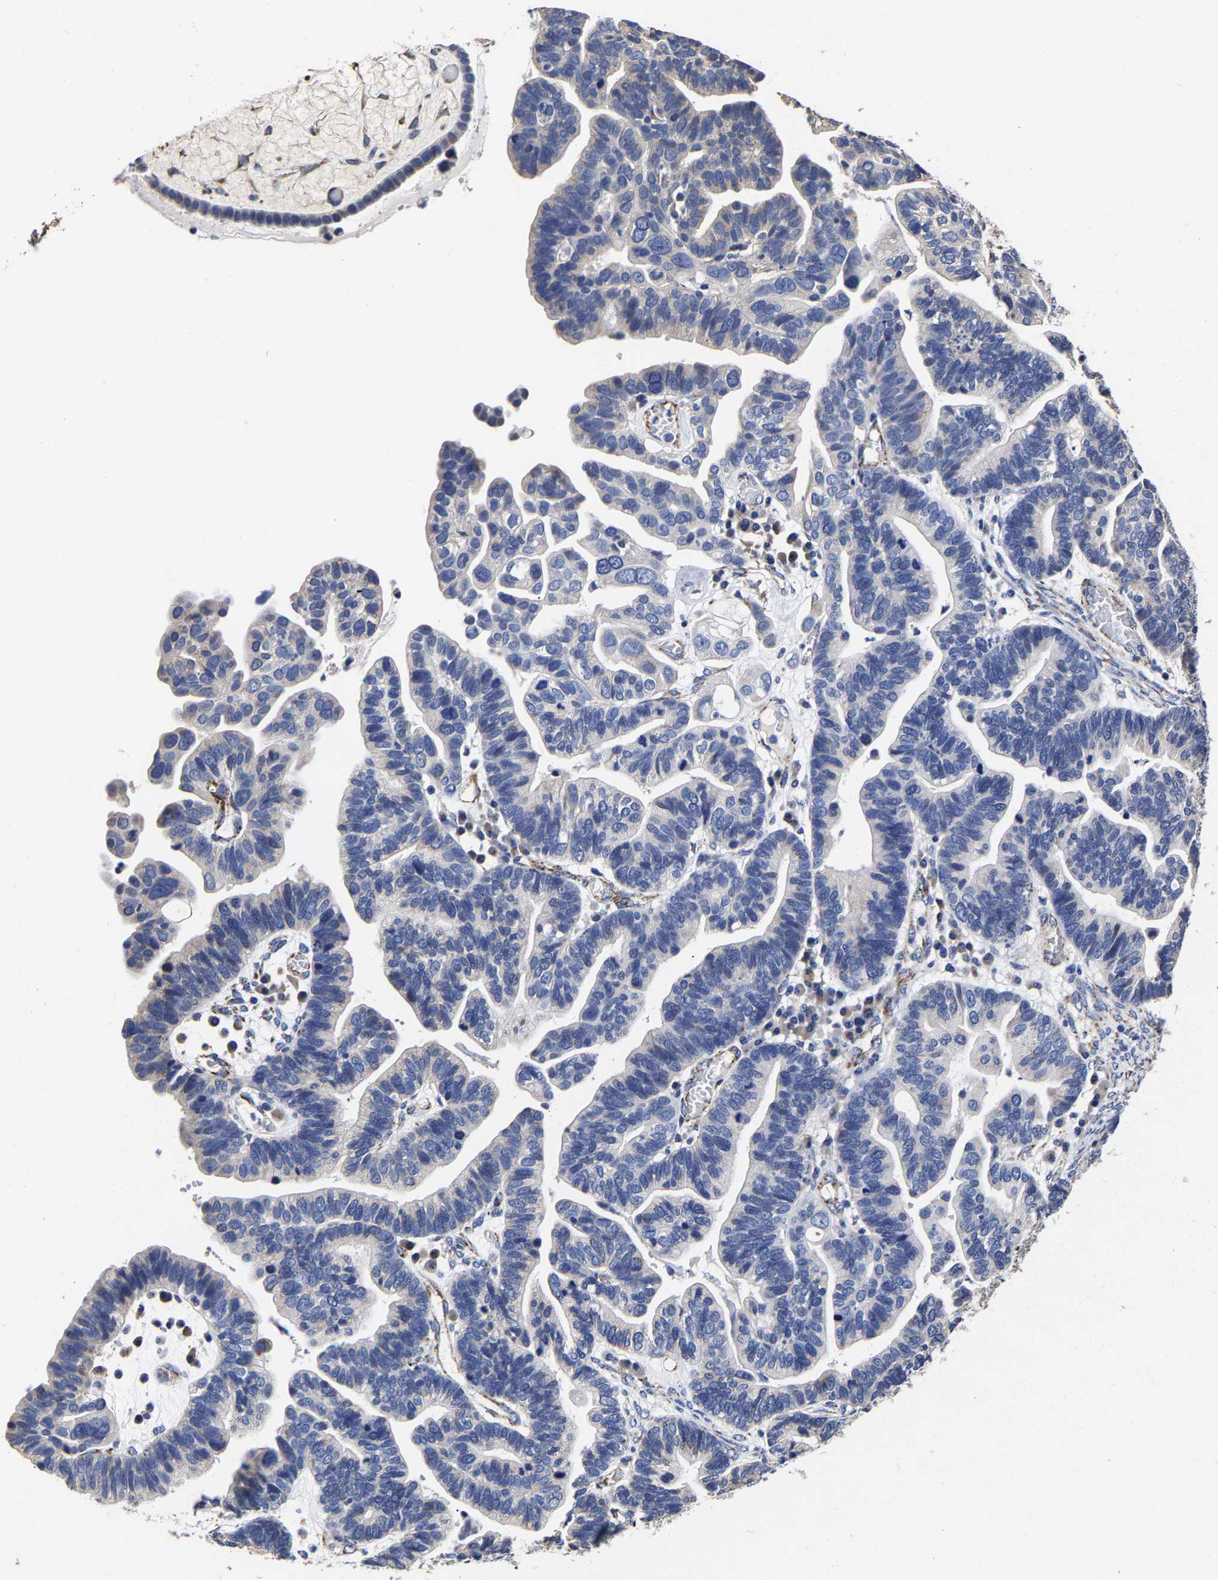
{"staining": {"intensity": "negative", "quantity": "none", "location": "none"}, "tissue": "ovarian cancer", "cell_type": "Tumor cells", "image_type": "cancer", "snomed": [{"axis": "morphology", "description": "Cystadenocarcinoma, serous, NOS"}, {"axis": "topography", "description": "Ovary"}], "caption": "The immunohistochemistry (IHC) photomicrograph has no significant positivity in tumor cells of ovarian cancer (serous cystadenocarcinoma) tissue.", "gene": "AASS", "patient": {"sex": "female", "age": 56}}